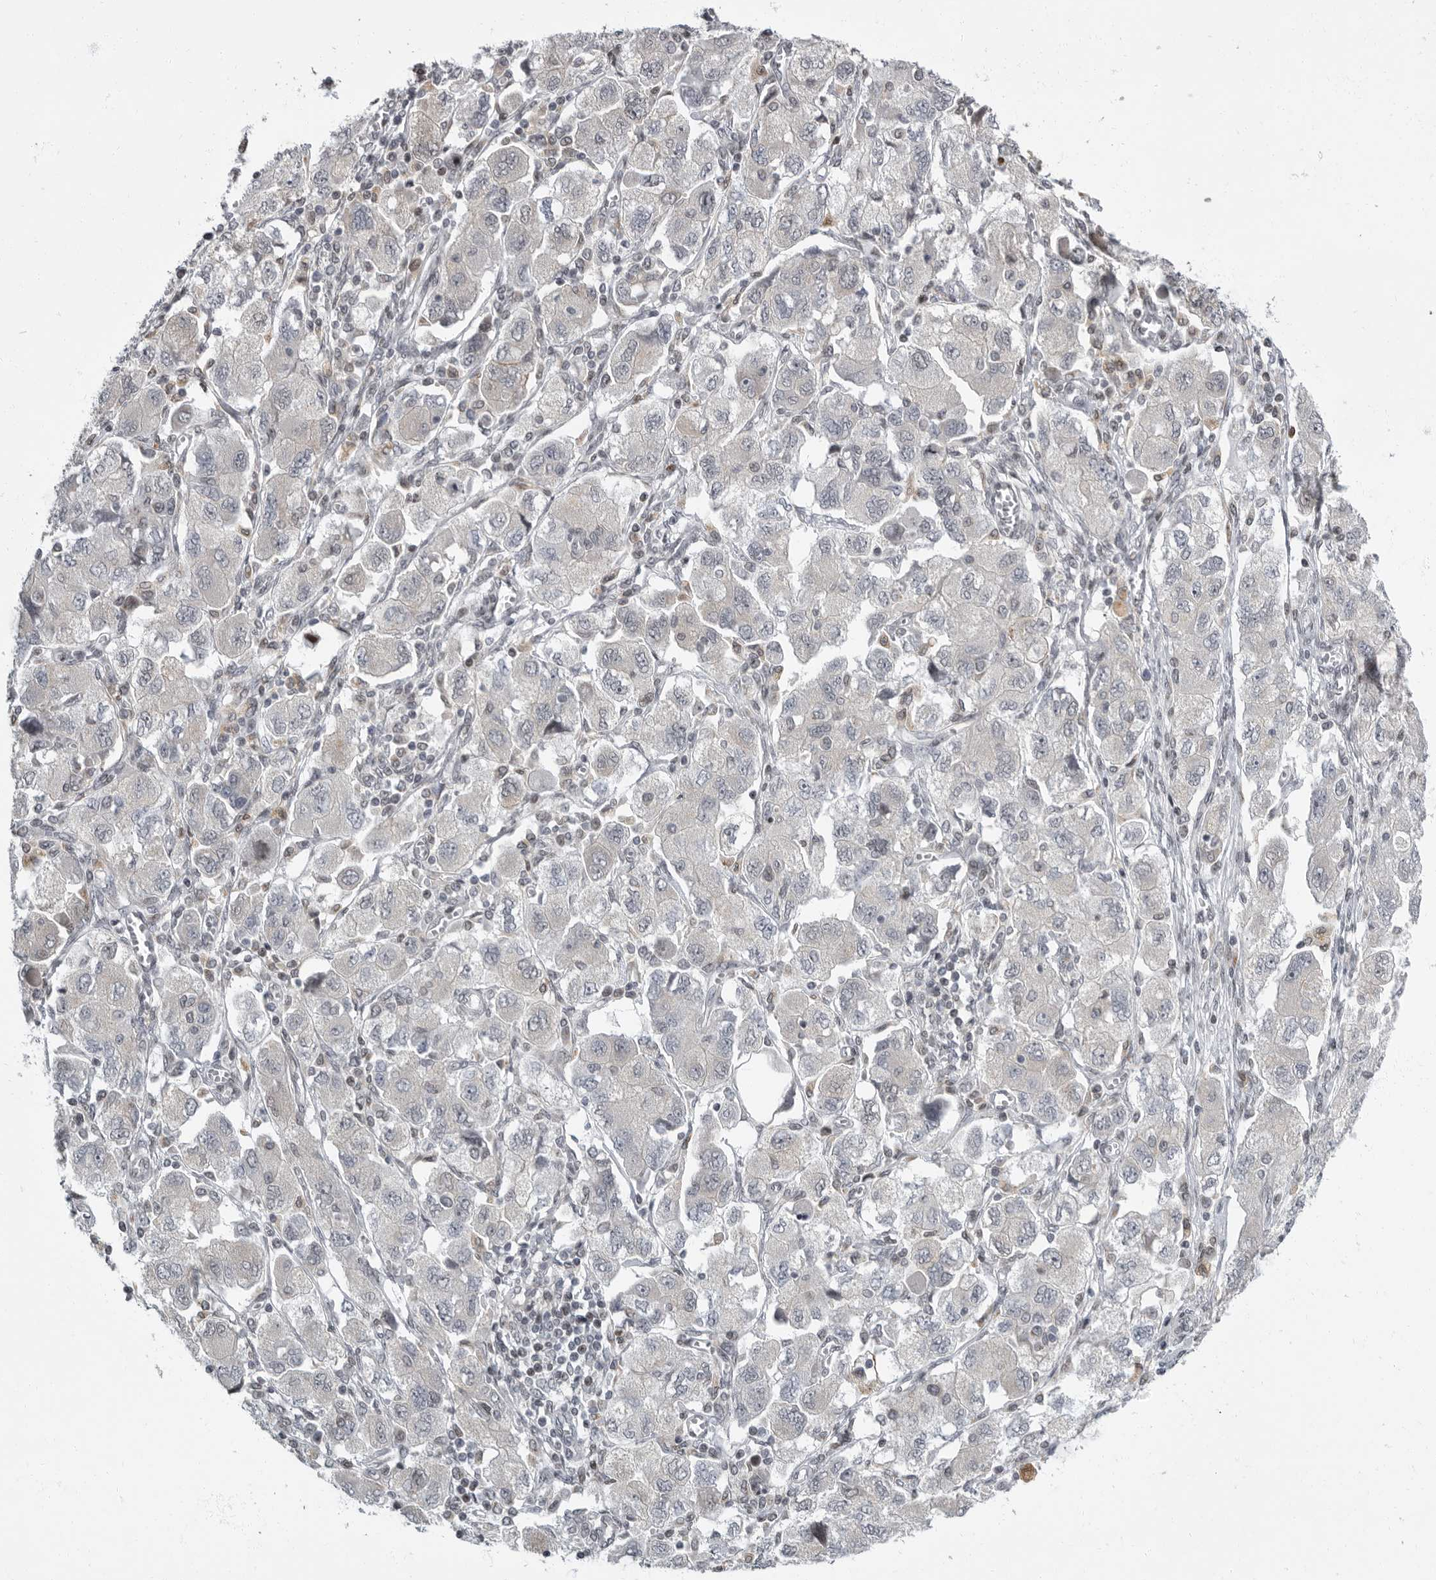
{"staining": {"intensity": "negative", "quantity": "none", "location": "none"}, "tissue": "ovarian cancer", "cell_type": "Tumor cells", "image_type": "cancer", "snomed": [{"axis": "morphology", "description": "Carcinoma, NOS"}, {"axis": "morphology", "description": "Cystadenocarcinoma, serous, NOS"}, {"axis": "topography", "description": "Ovary"}], "caption": "High power microscopy micrograph of an IHC micrograph of ovarian serous cystadenocarcinoma, revealing no significant staining in tumor cells.", "gene": "EVI5", "patient": {"sex": "female", "age": 69}}